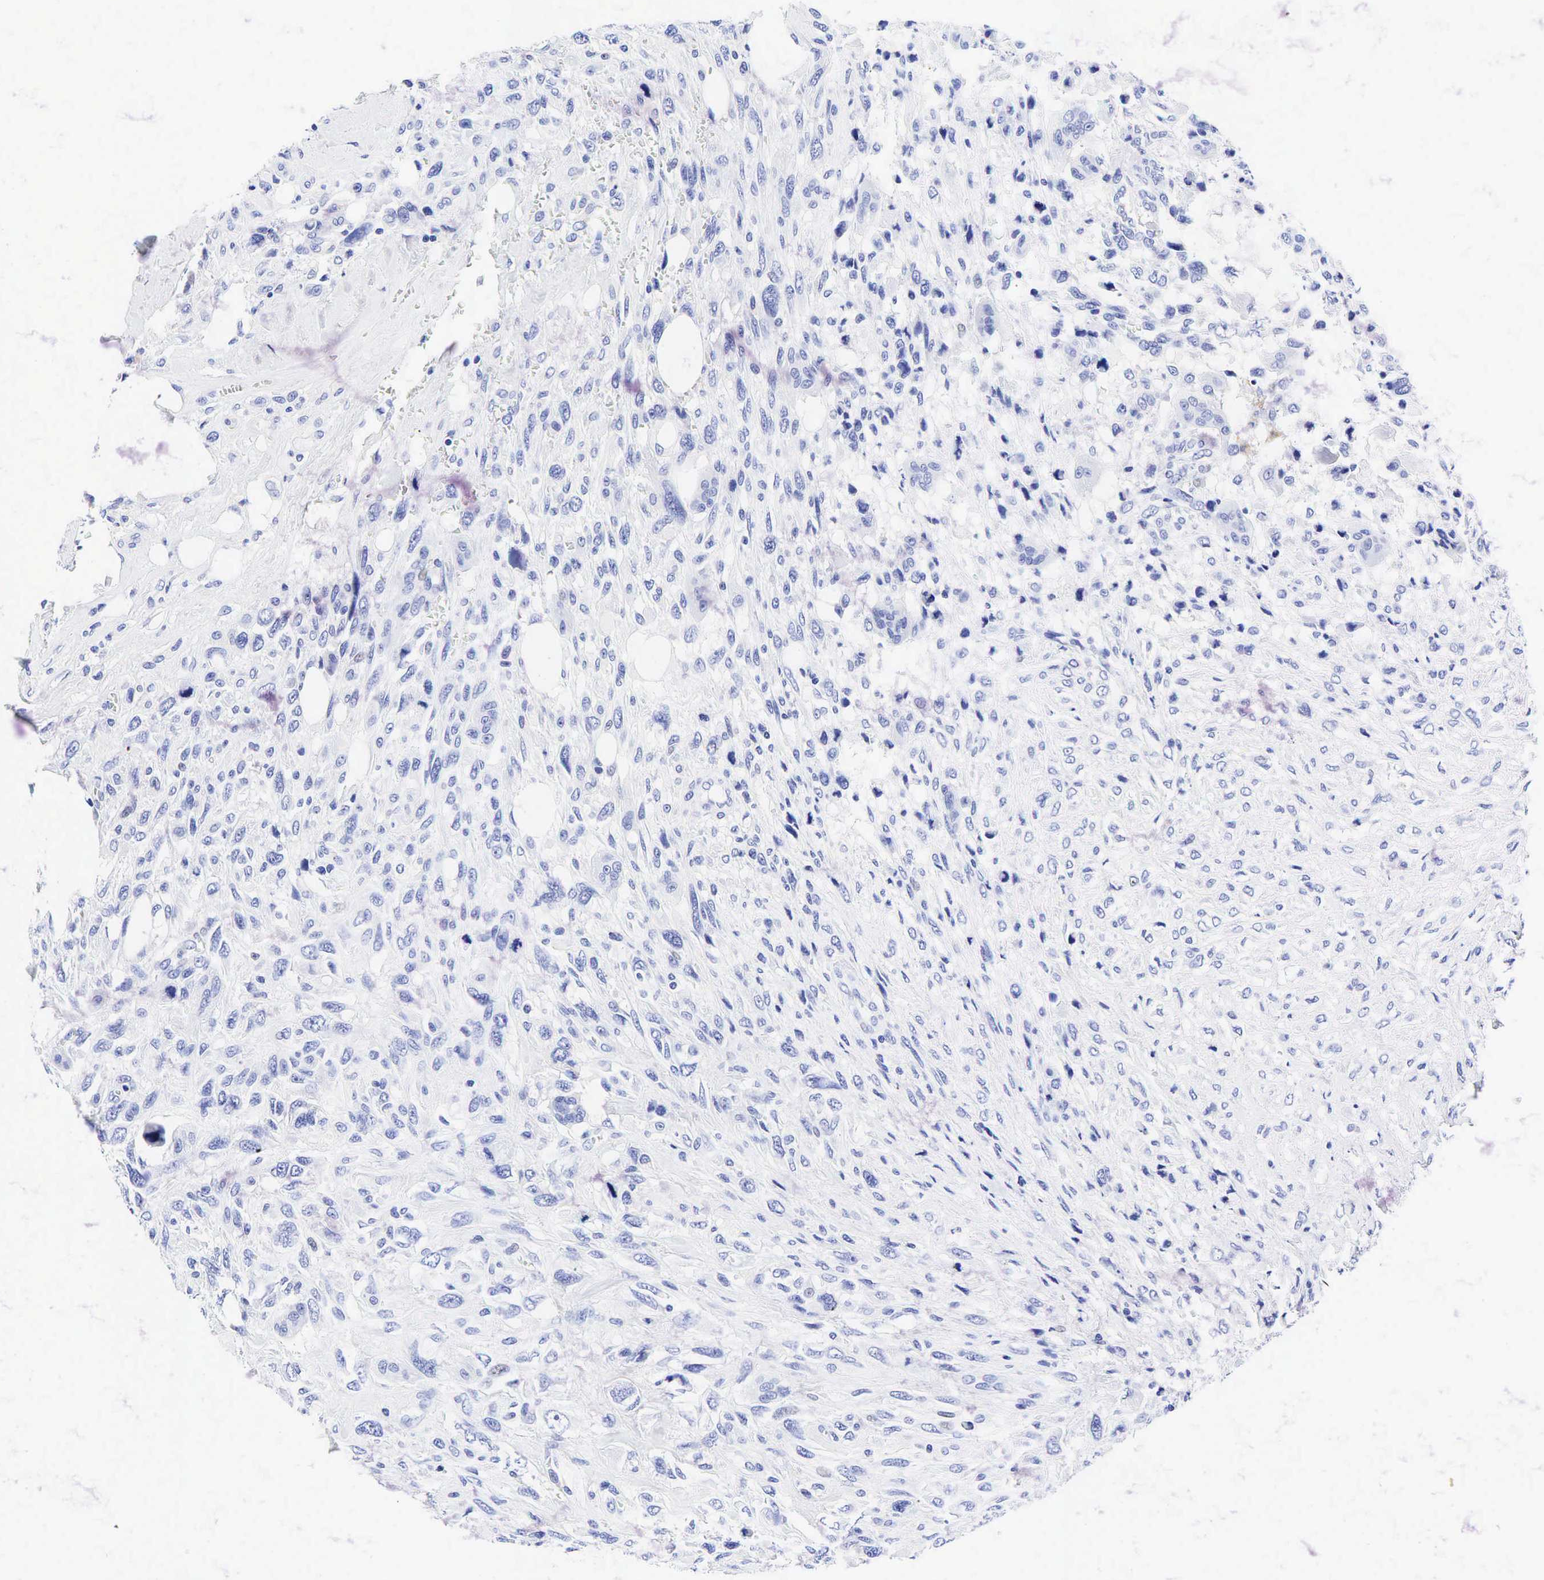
{"staining": {"intensity": "negative", "quantity": "none", "location": "none"}, "tissue": "breast cancer", "cell_type": "Tumor cells", "image_type": "cancer", "snomed": [{"axis": "morphology", "description": "Neoplasm, malignant, NOS"}, {"axis": "topography", "description": "Breast"}], "caption": "High power microscopy photomicrograph of an immunohistochemistry histopathology image of neoplasm (malignant) (breast), revealing no significant positivity in tumor cells.", "gene": "TNFRSF8", "patient": {"sex": "female", "age": 50}}